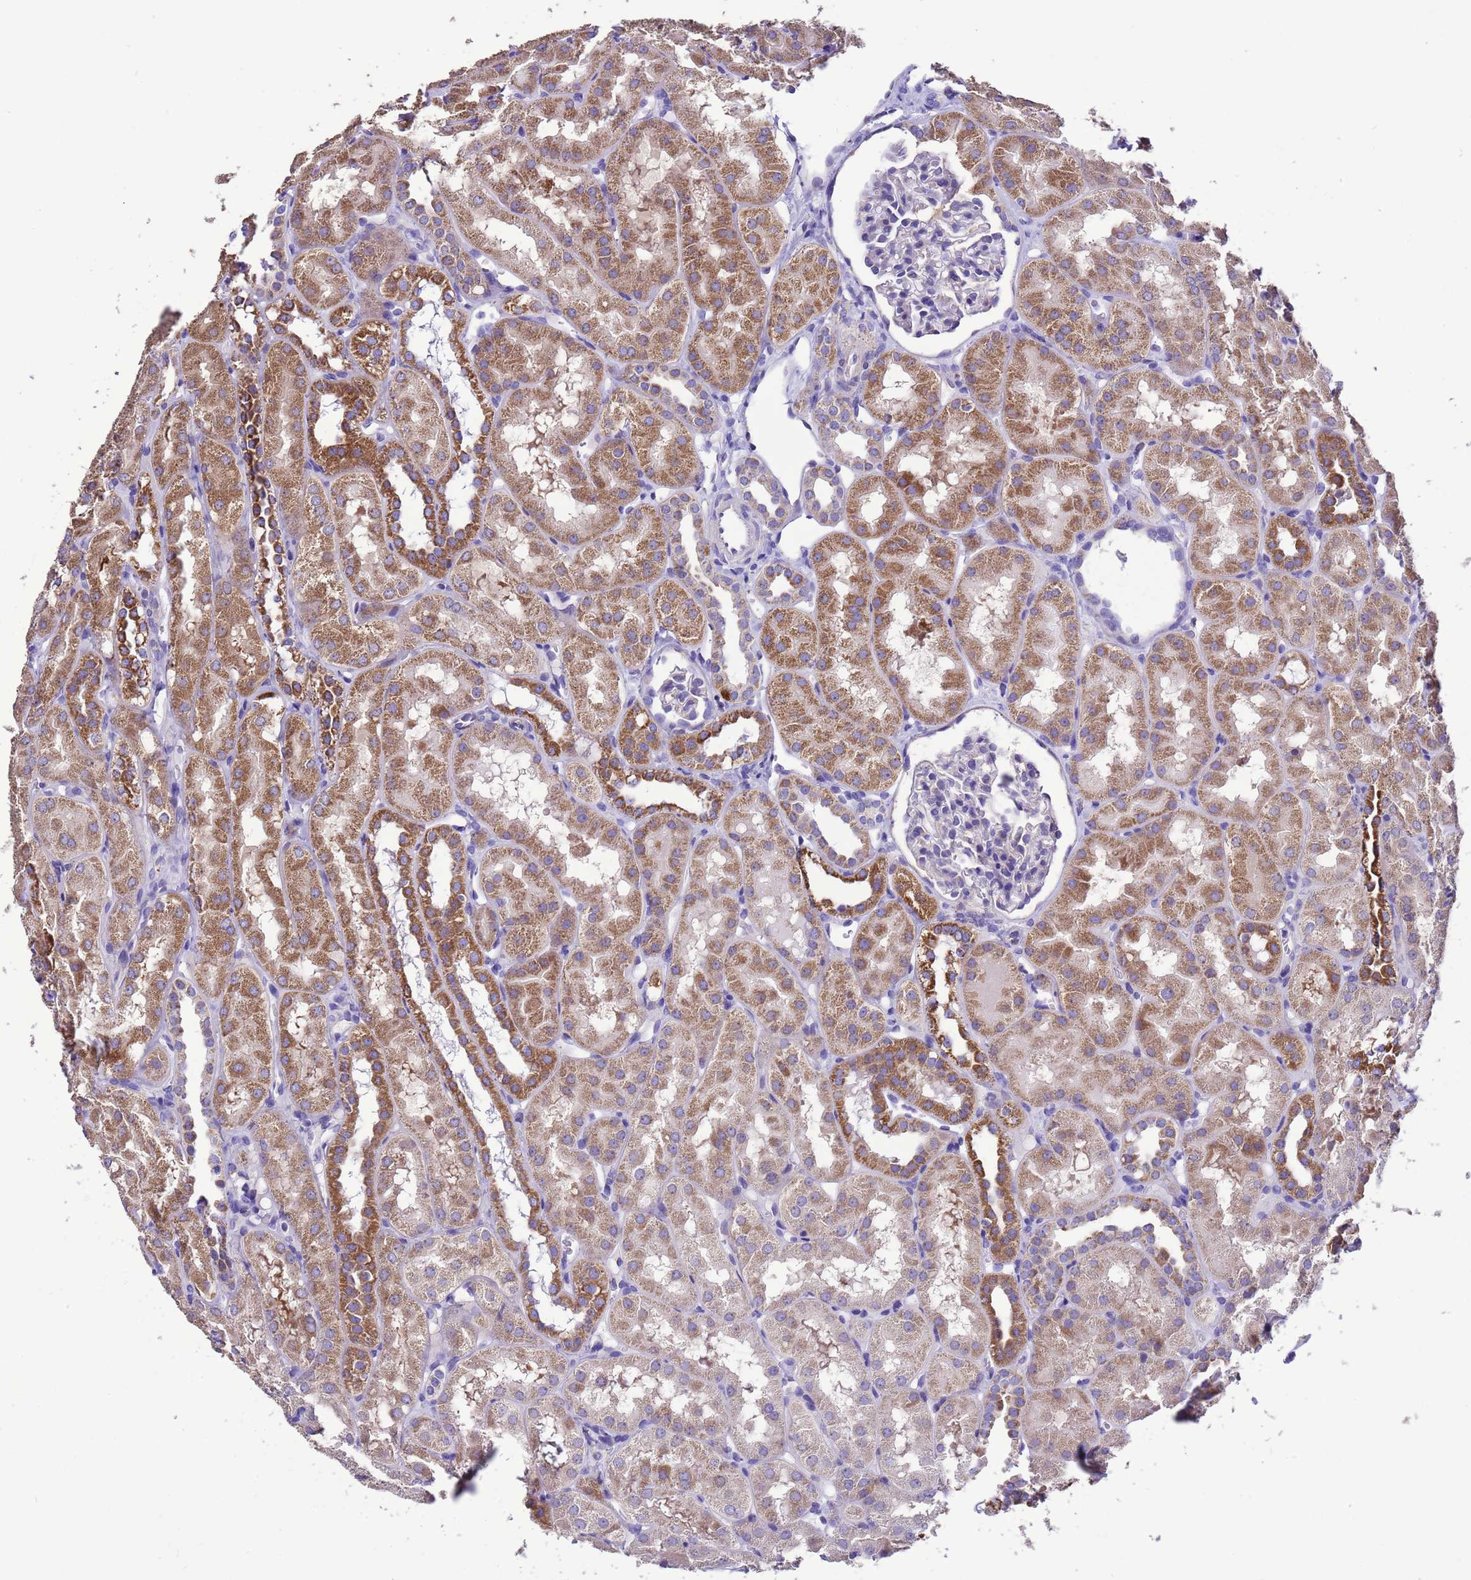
{"staining": {"intensity": "negative", "quantity": "none", "location": "none"}, "tissue": "kidney", "cell_type": "Cells in glomeruli", "image_type": "normal", "snomed": [{"axis": "morphology", "description": "Normal tissue, NOS"}, {"axis": "topography", "description": "Kidney"}, {"axis": "topography", "description": "Urinary bladder"}], "caption": "Immunohistochemistry (IHC) histopathology image of normal kidney: human kidney stained with DAB (3,3'-diaminobenzidine) shows no significant protein positivity in cells in glomeruli. Nuclei are stained in blue.", "gene": "CCDC191", "patient": {"sex": "male", "age": 16}}